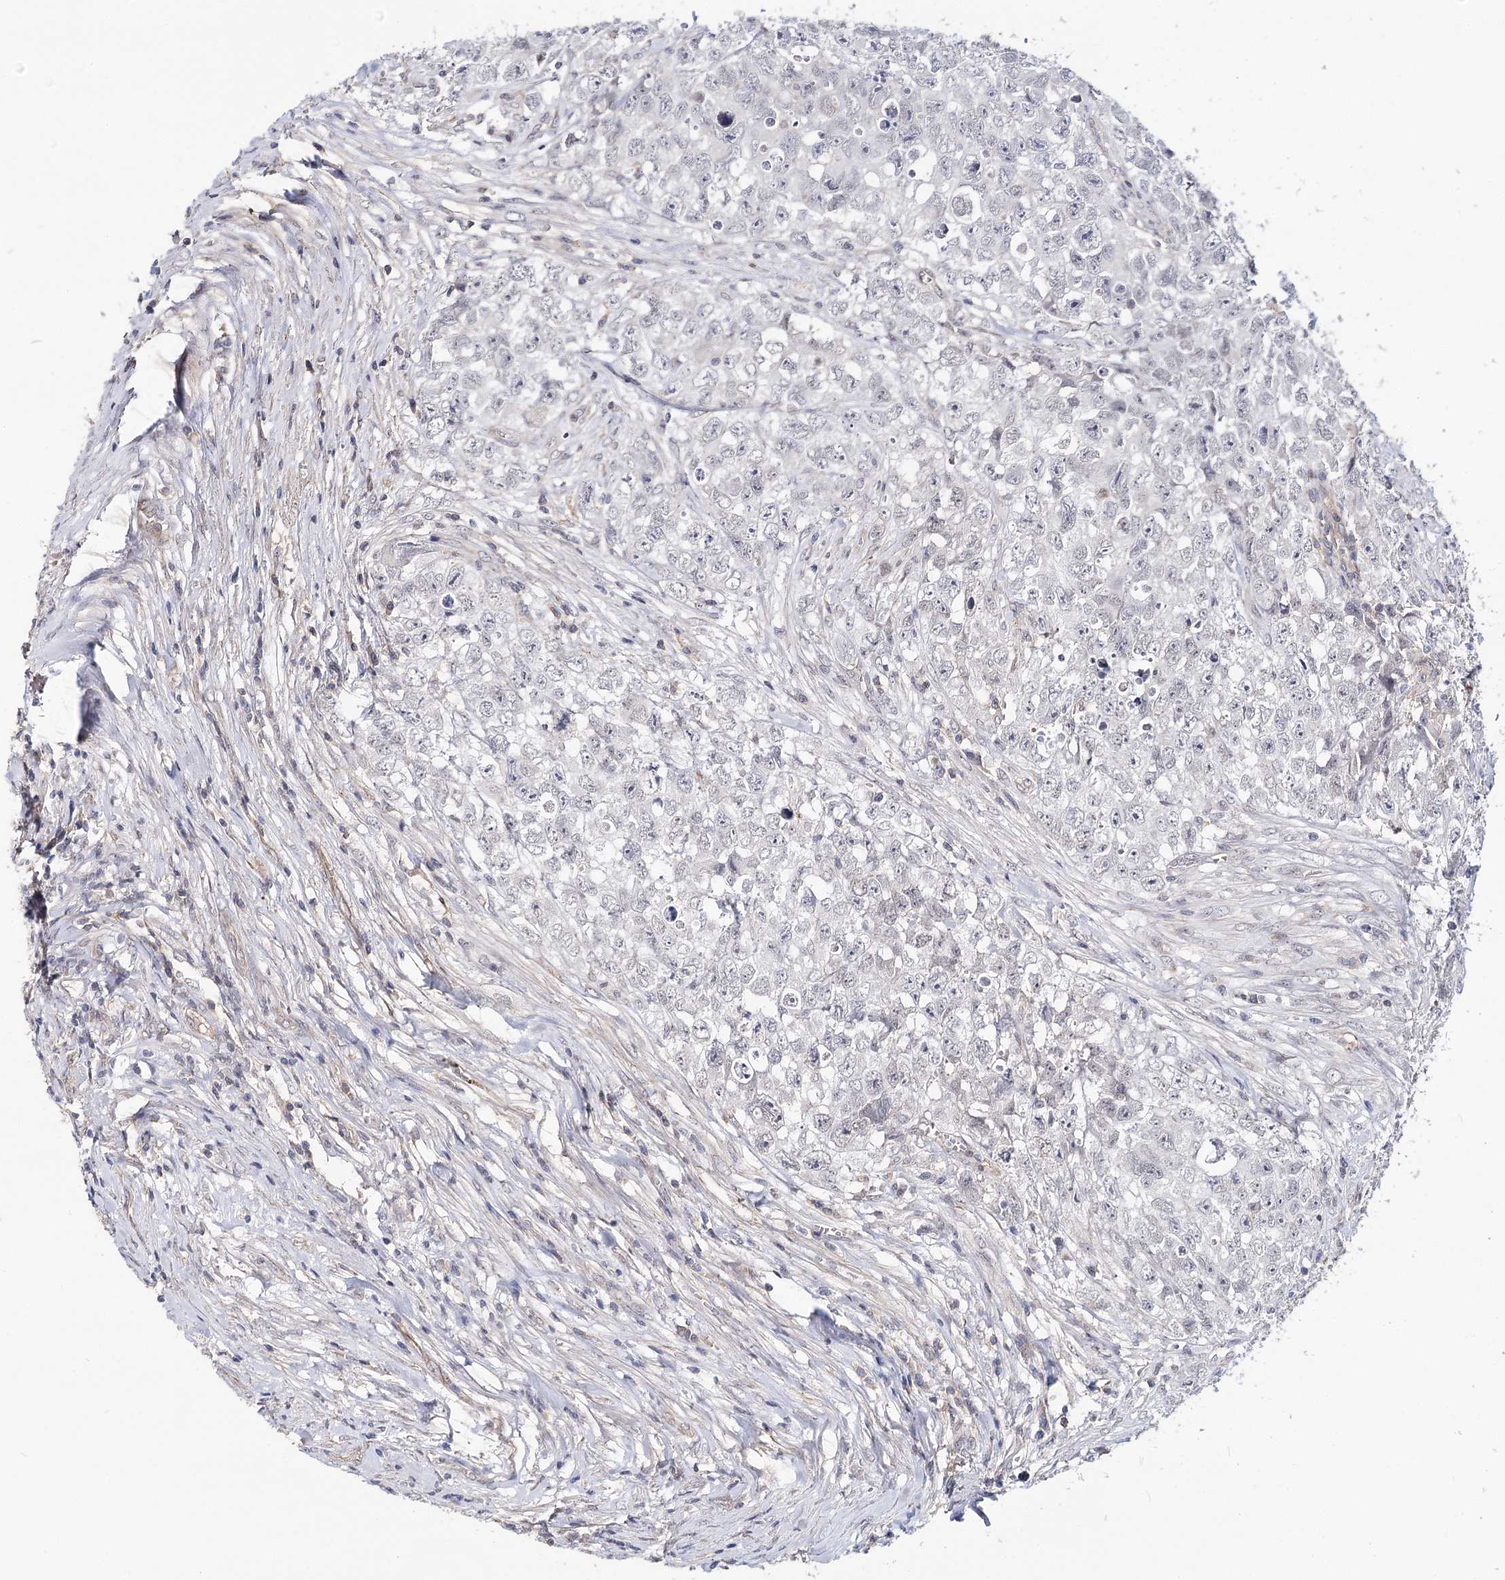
{"staining": {"intensity": "negative", "quantity": "none", "location": "none"}, "tissue": "testis cancer", "cell_type": "Tumor cells", "image_type": "cancer", "snomed": [{"axis": "morphology", "description": "Seminoma, NOS"}, {"axis": "morphology", "description": "Carcinoma, Embryonal, NOS"}, {"axis": "topography", "description": "Testis"}], "caption": "DAB (3,3'-diaminobenzidine) immunohistochemical staining of testis cancer displays no significant positivity in tumor cells.", "gene": "TMEM218", "patient": {"sex": "male", "age": 43}}